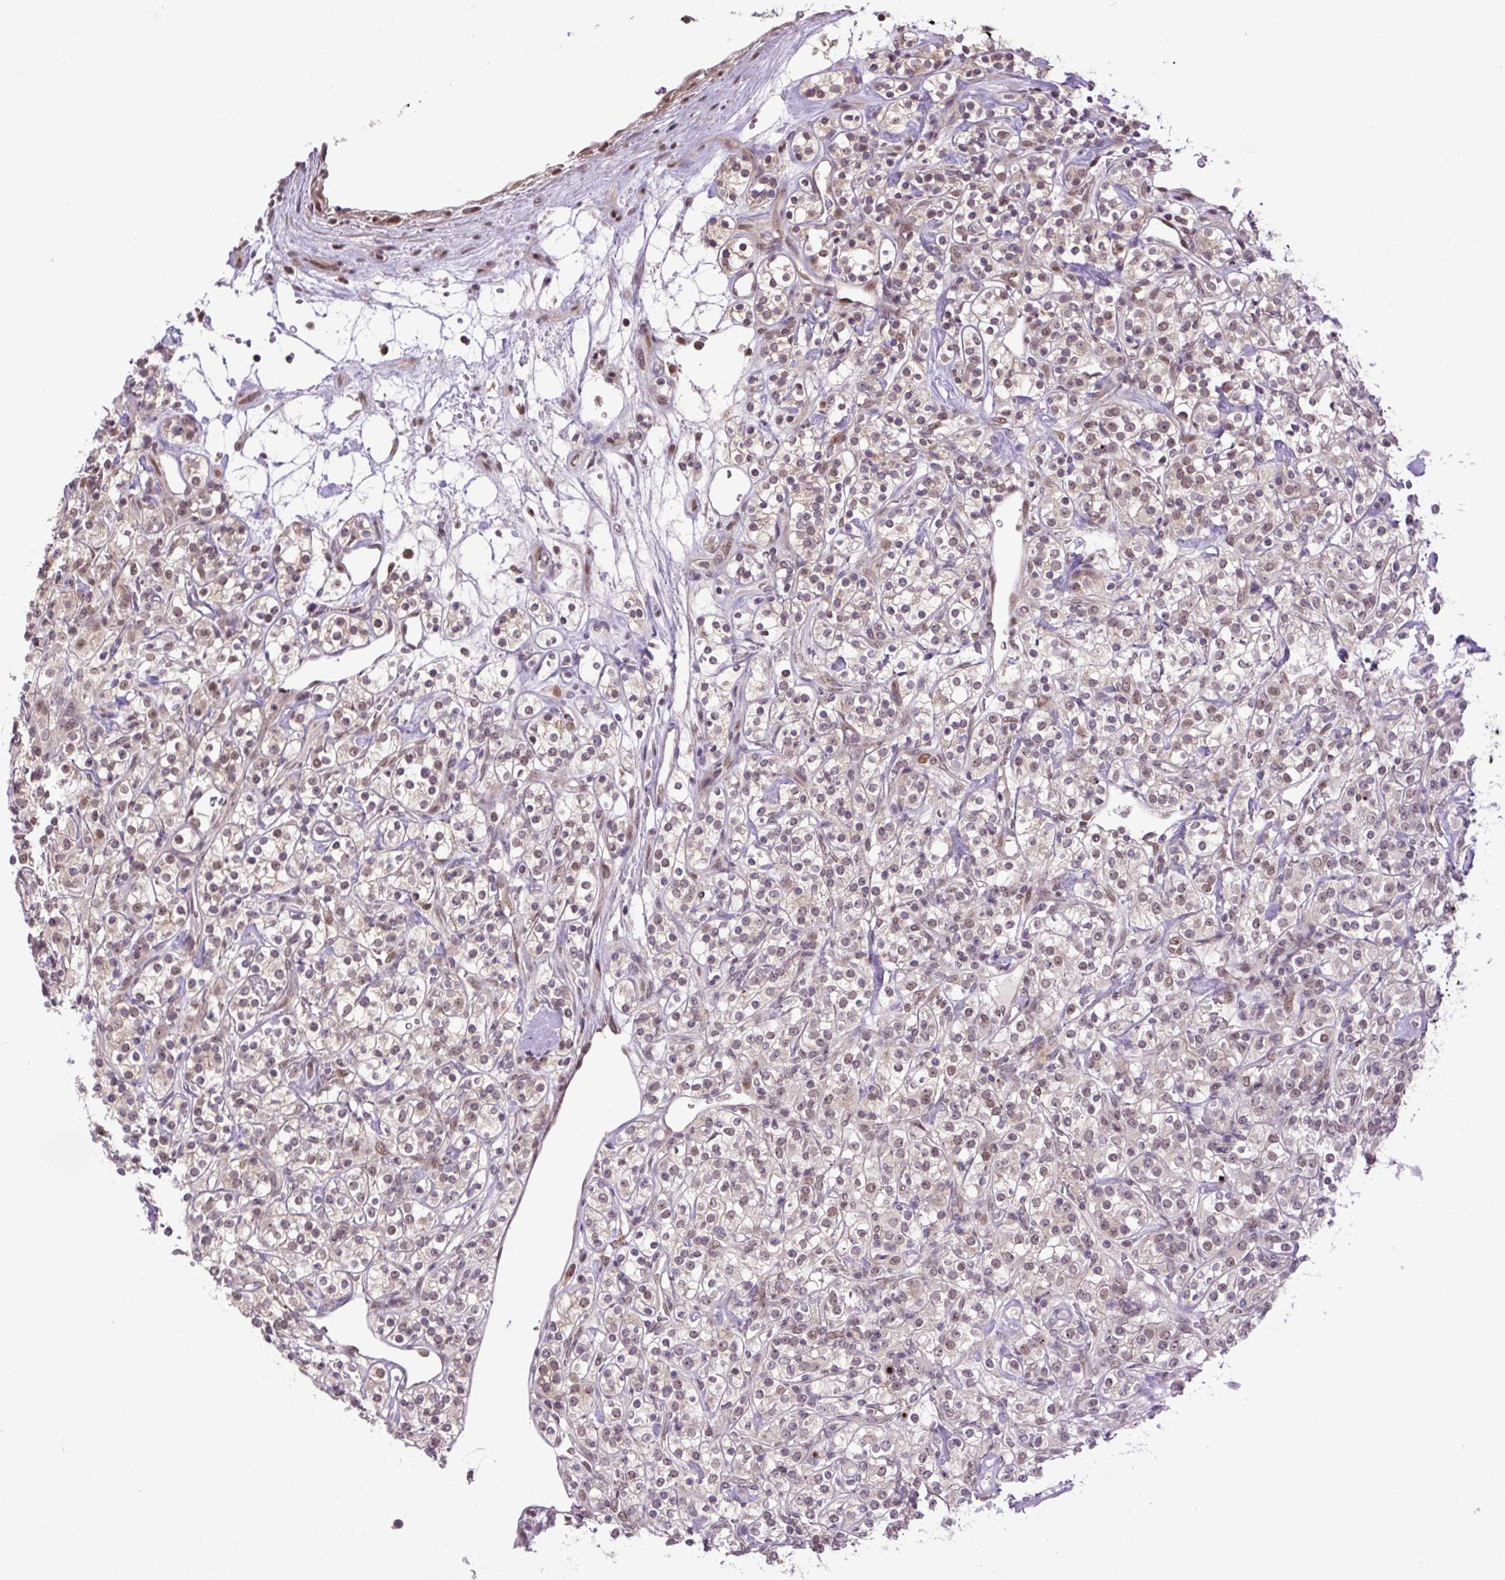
{"staining": {"intensity": "weak", "quantity": ">75%", "location": "nuclear"}, "tissue": "renal cancer", "cell_type": "Tumor cells", "image_type": "cancer", "snomed": [{"axis": "morphology", "description": "Adenocarcinoma, NOS"}, {"axis": "topography", "description": "Kidney"}], "caption": "DAB immunohistochemical staining of human renal cancer reveals weak nuclear protein expression in about >75% of tumor cells.", "gene": "KPNA1", "patient": {"sex": "male", "age": 77}}